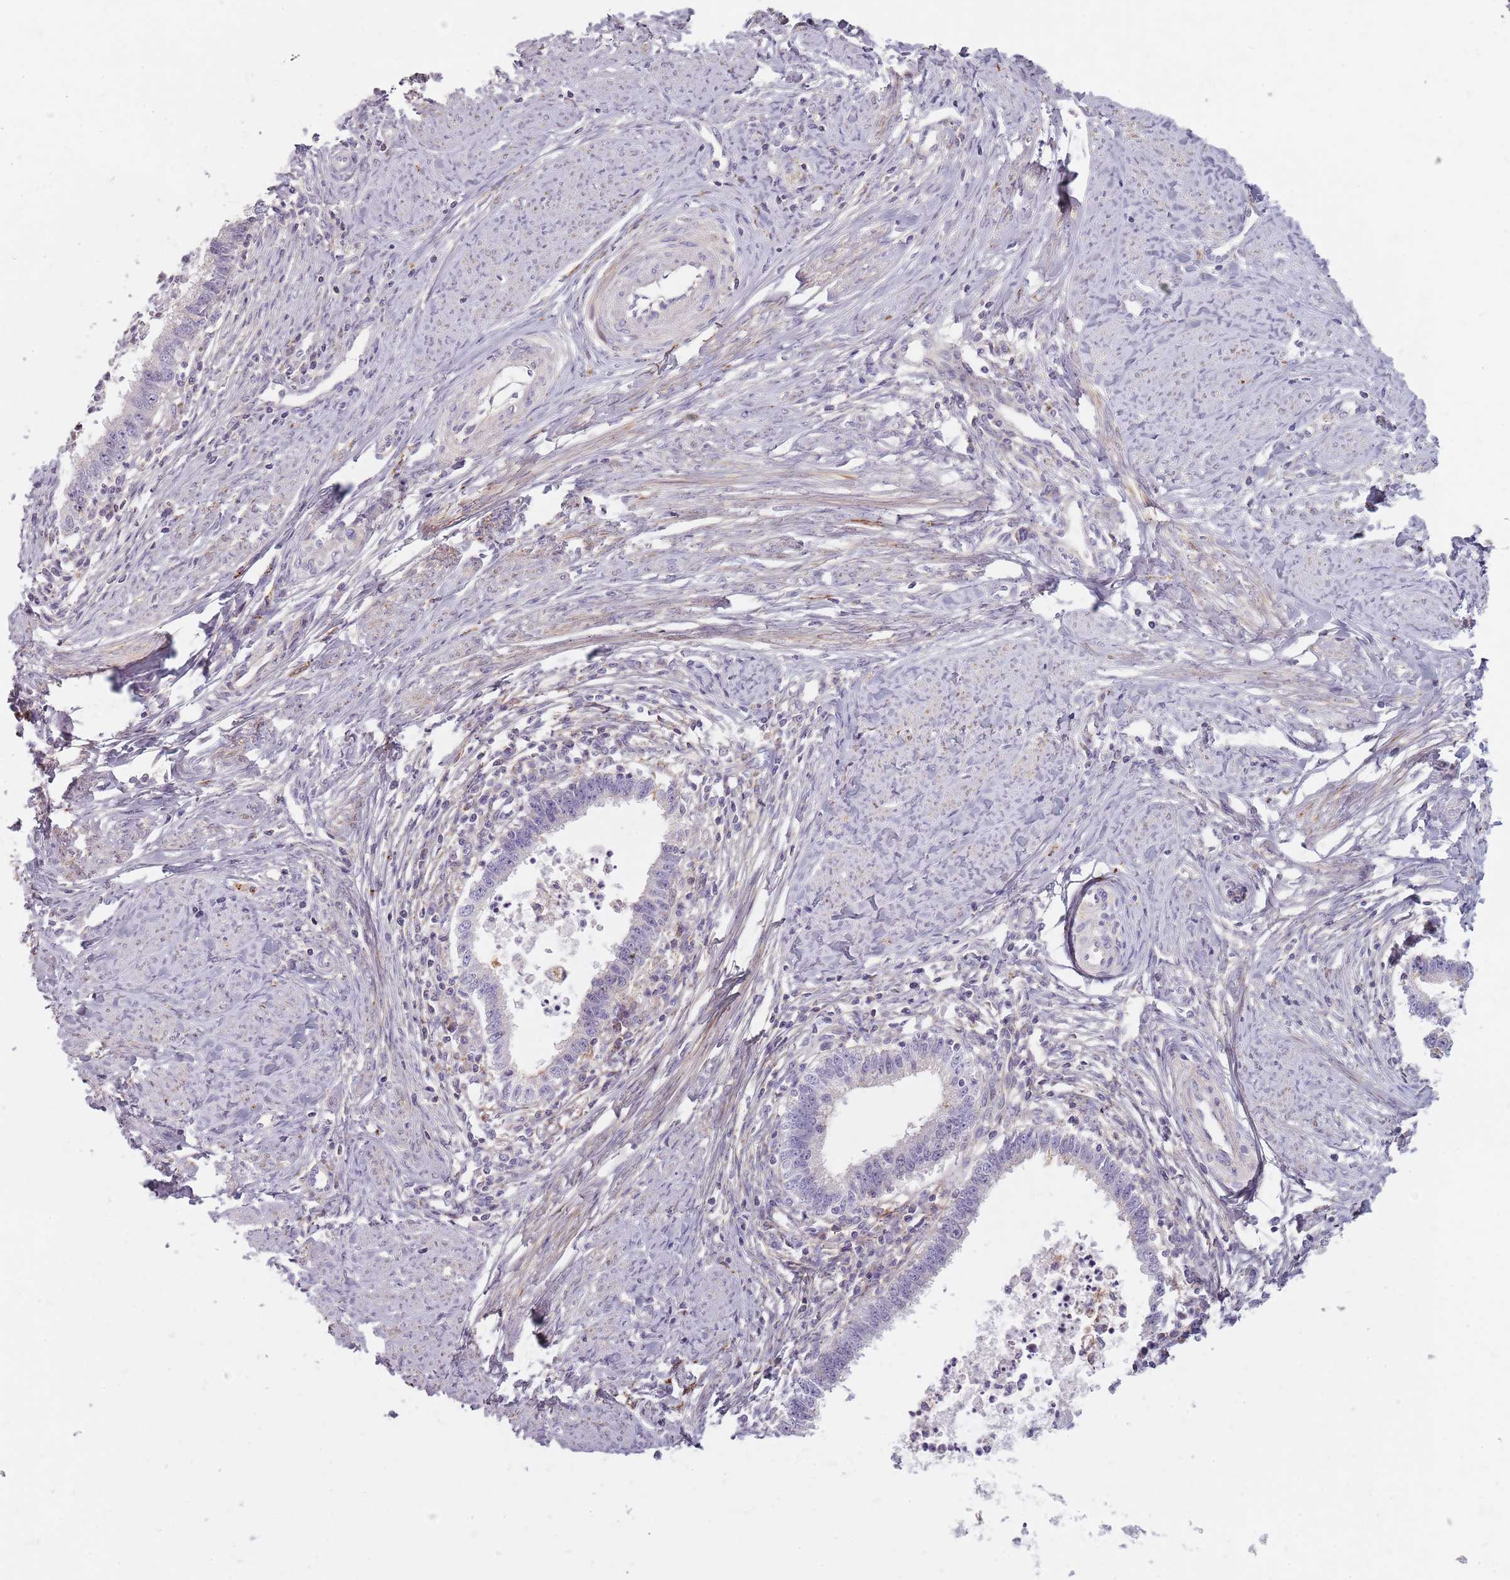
{"staining": {"intensity": "negative", "quantity": "none", "location": "none"}, "tissue": "cervical cancer", "cell_type": "Tumor cells", "image_type": "cancer", "snomed": [{"axis": "morphology", "description": "Adenocarcinoma, NOS"}, {"axis": "topography", "description": "Cervix"}], "caption": "High magnification brightfield microscopy of cervical cancer stained with DAB (brown) and counterstained with hematoxylin (blue): tumor cells show no significant expression.", "gene": "SYNGR3", "patient": {"sex": "female", "age": 36}}